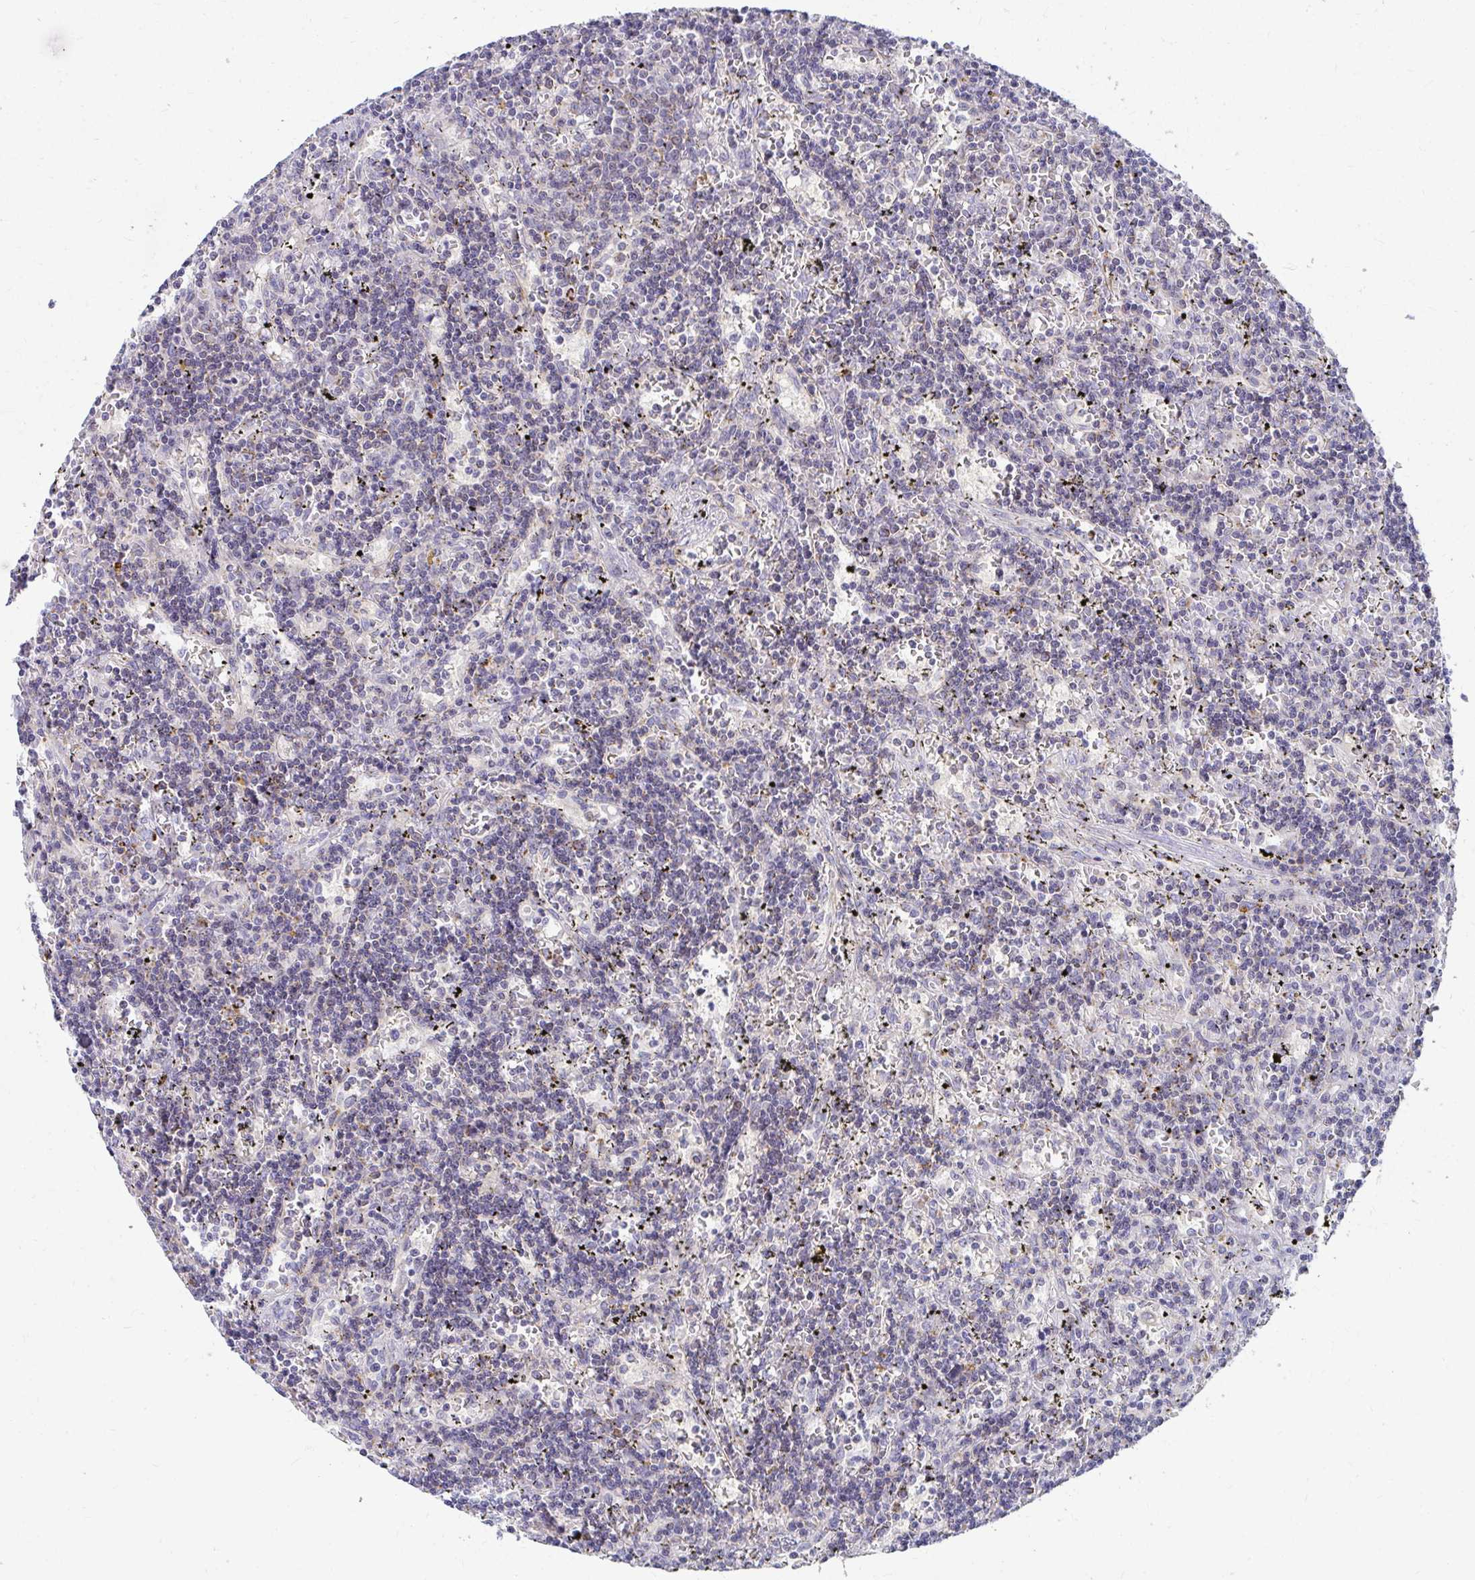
{"staining": {"intensity": "negative", "quantity": "none", "location": "none"}, "tissue": "lymphoma", "cell_type": "Tumor cells", "image_type": "cancer", "snomed": [{"axis": "morphology", "description": "Malignant lymphoma, non-Hodgkin's type, Low grade"}, {"axis": "topography", "description": "Spleen"}], "caption": "Immunohistochemical staining of human lymphoma demonstrates no significant staining in tumor cells. The staining is performed using DAB (3,3'-diaminobenzidine) brown chromogen with nuclei counter-stained in using hematoxylin.", "gene": "EXOC5", "patient": {"sex": "male", "age": 60}}